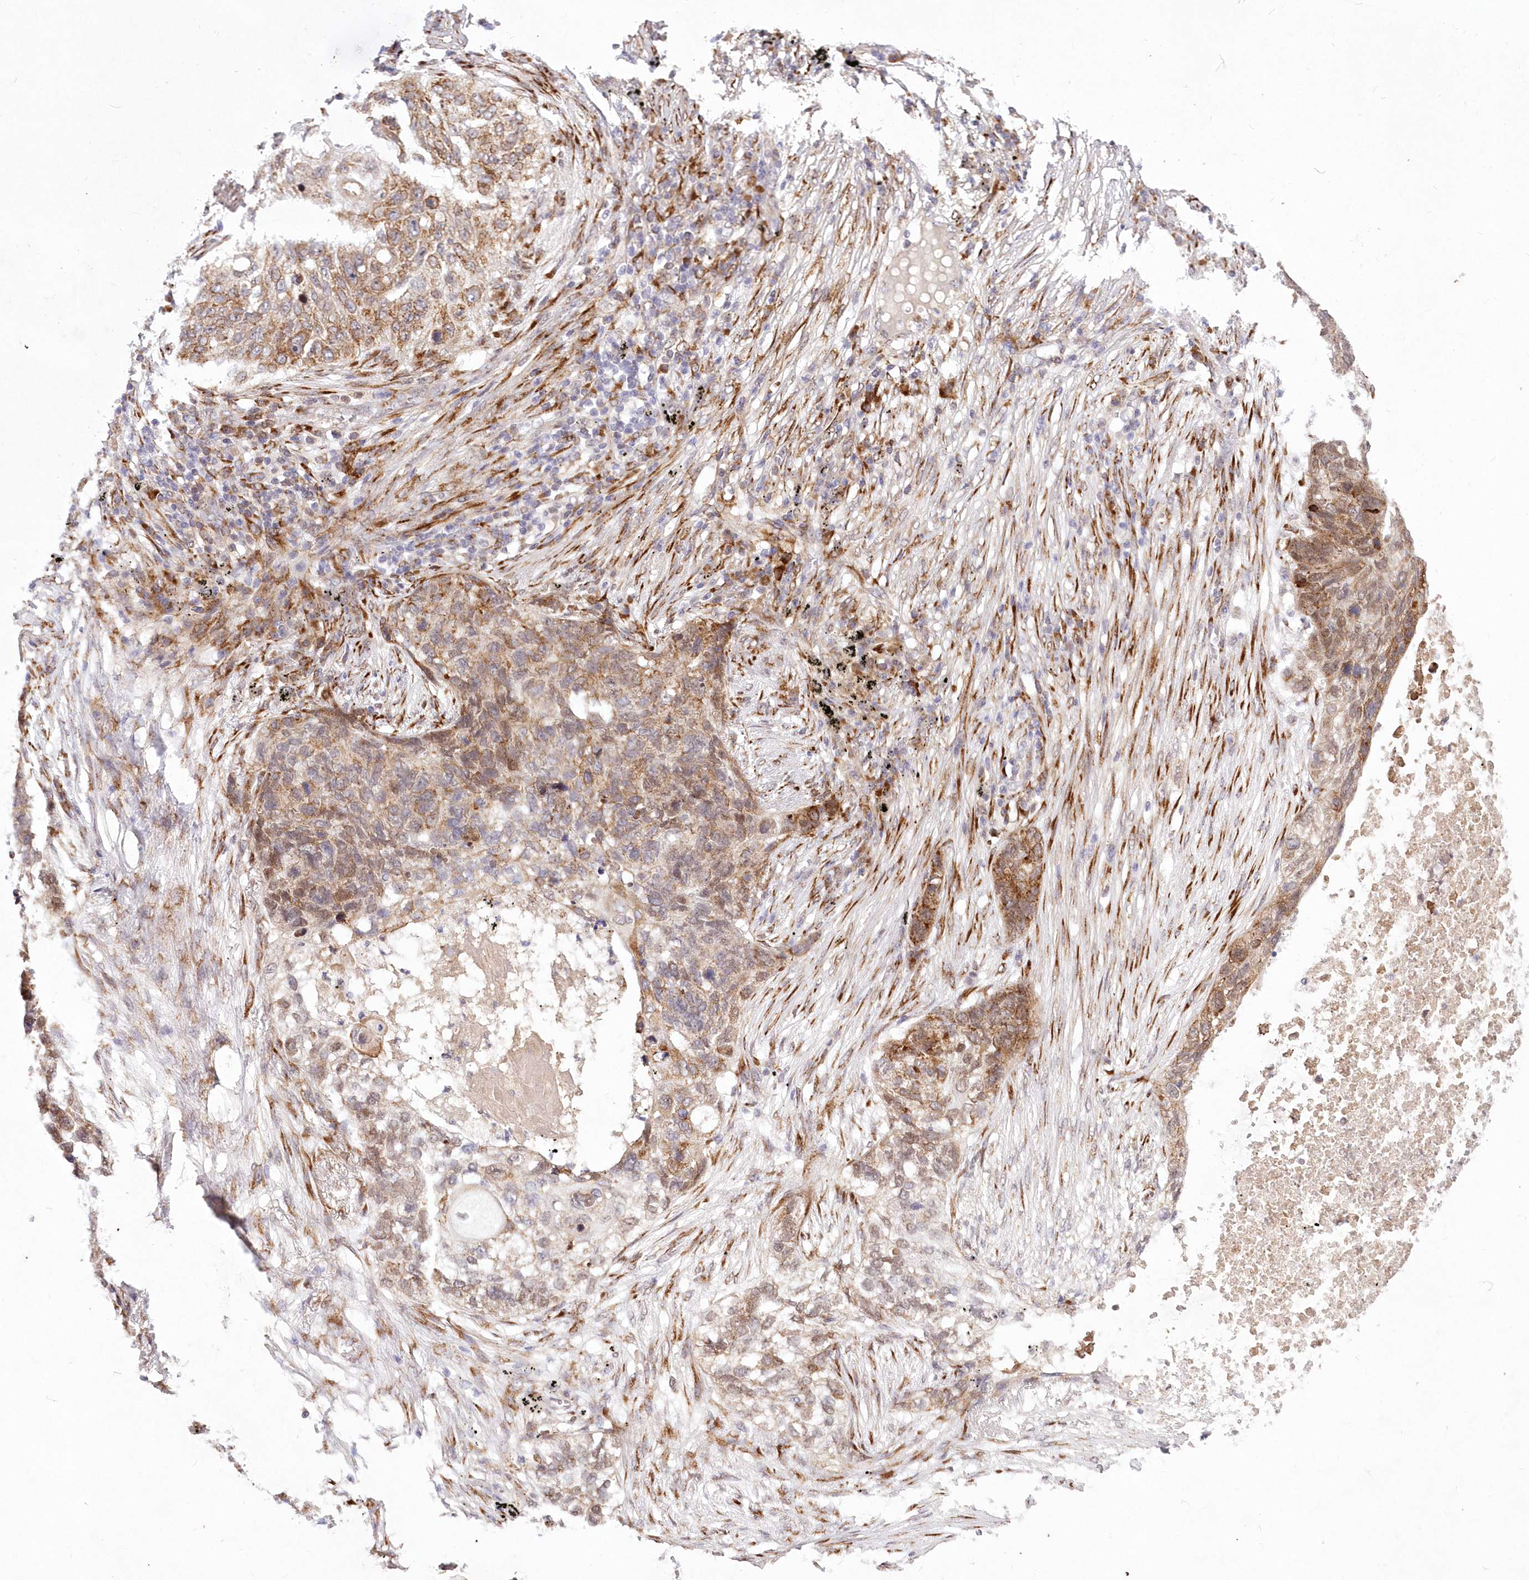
{"staining": {"intensity": "moderate", "quantity": ">75%", "location": "cytoplasmic/membranous"}, "tissue": "lung cancer", "cell_type": "Tumor cells", "image_type": "cancer", "snomed": [{"axis": "morphology", "description": "Squamous cell carcinoma, NOS"}, {"axis": "topography", "description": "Lung"}], "caption": "Lung cancer stained with a protein marker shows moderate staining in tumor cells.", "gene": "LDB1", "patient": {"sex": "female", "age": 63}}